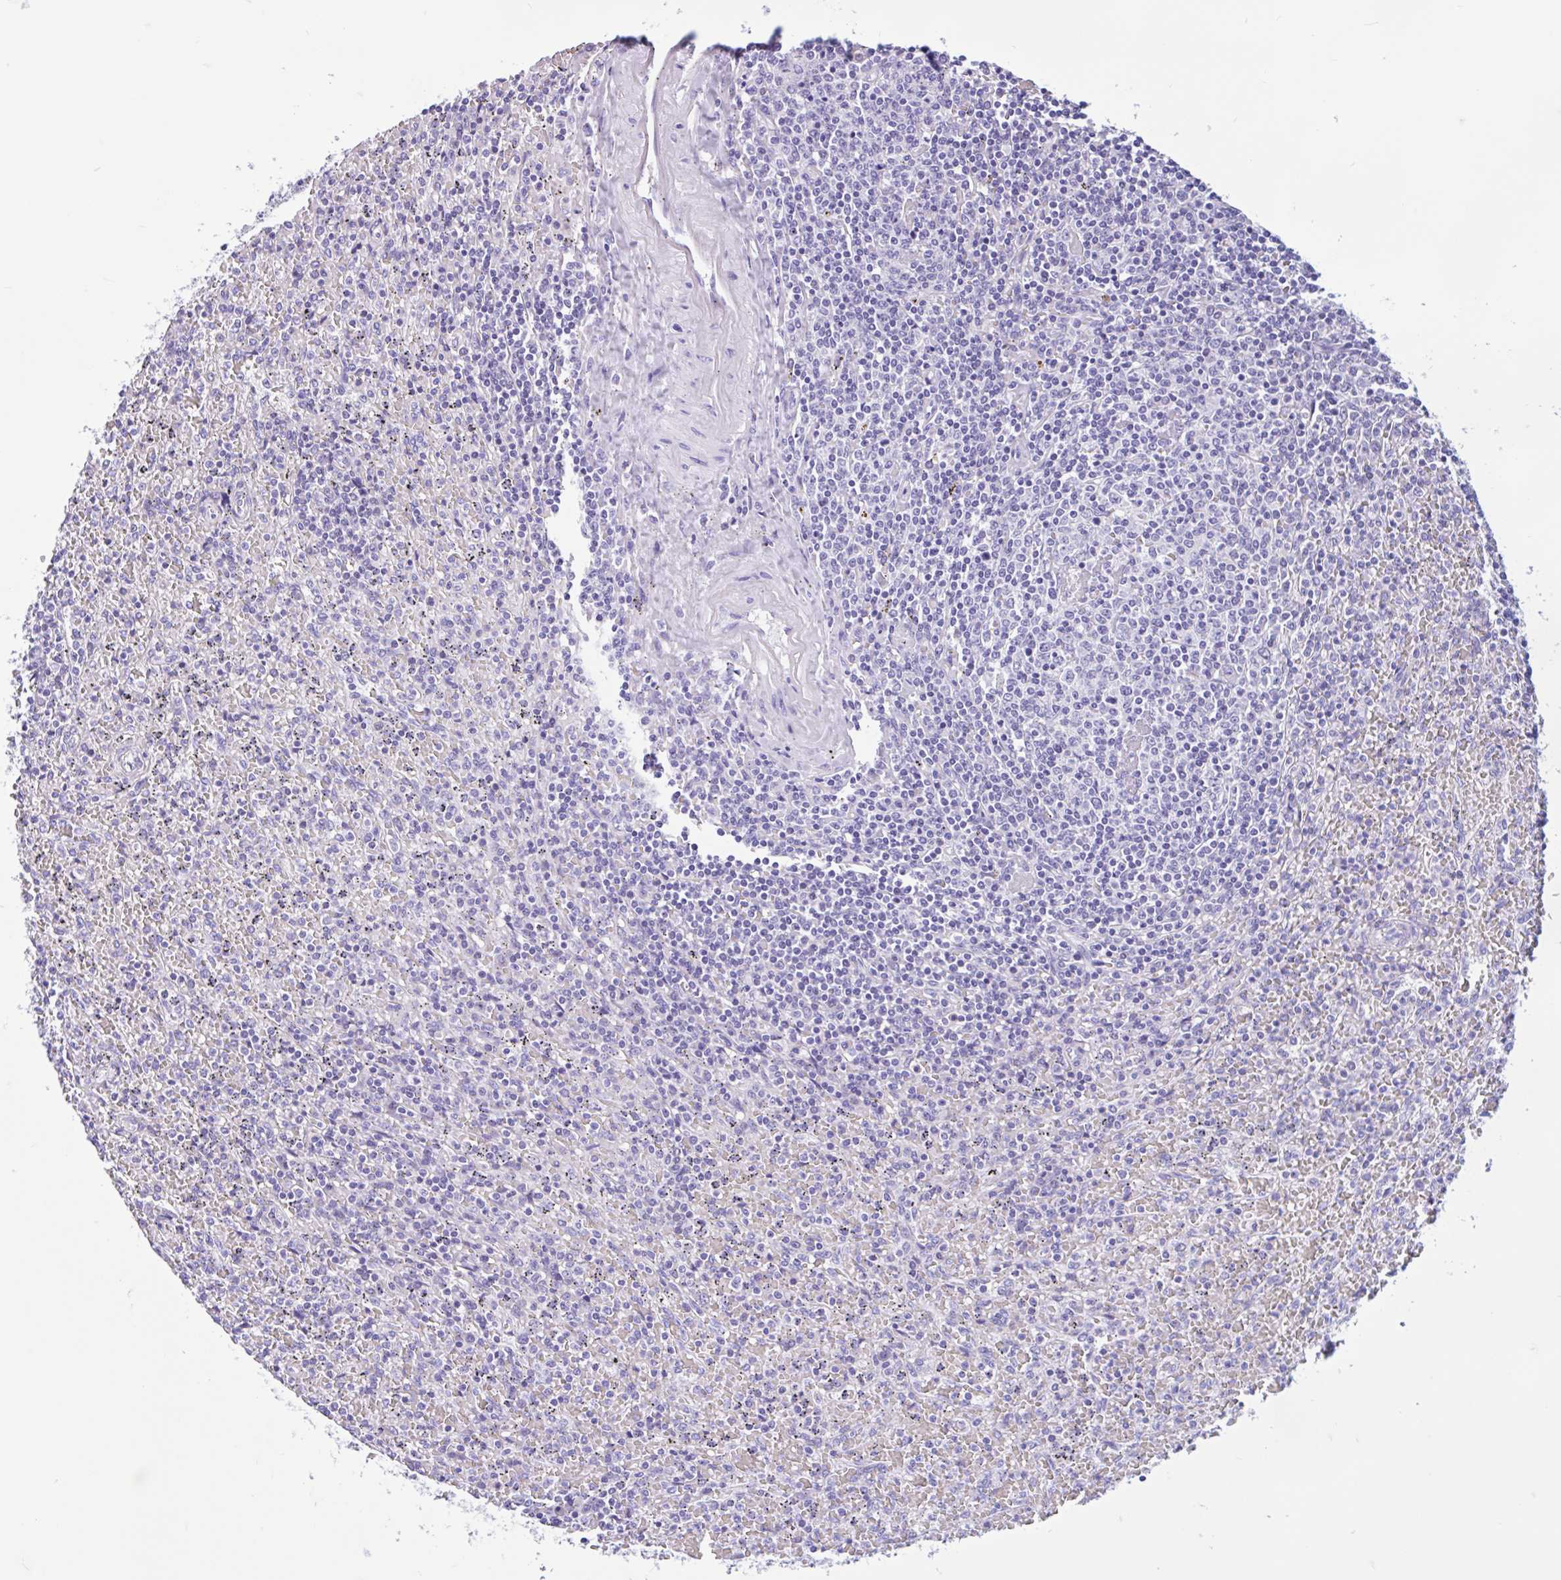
{"staining": {"intensity": "negative", "quantity": "none", "location": "none"}, "tissue": "lymphoma", "cell_type": "Tumor cells", "image_type": "cancer", "snomed": [{"axis": "morphology", "description": "Malignant lymphoma, non-Hodgkin's type, Low grade"}, {"axis": "topography", "description": "Spleen"}], "caption": "Immunohistochemistry (IHC) photomicrograph of neoplastic tissue: lymphoma stained with DAB (3,3'-diaminobenzidine) displays no significant protein positivity in tumor cells. (Stains: DAB IHC with hematoxylin counter stain, Microscopy: brightfield microscopy at high magnification).", "gene": "ZNF319", "patient": {"sex": "female", "age": 64}}